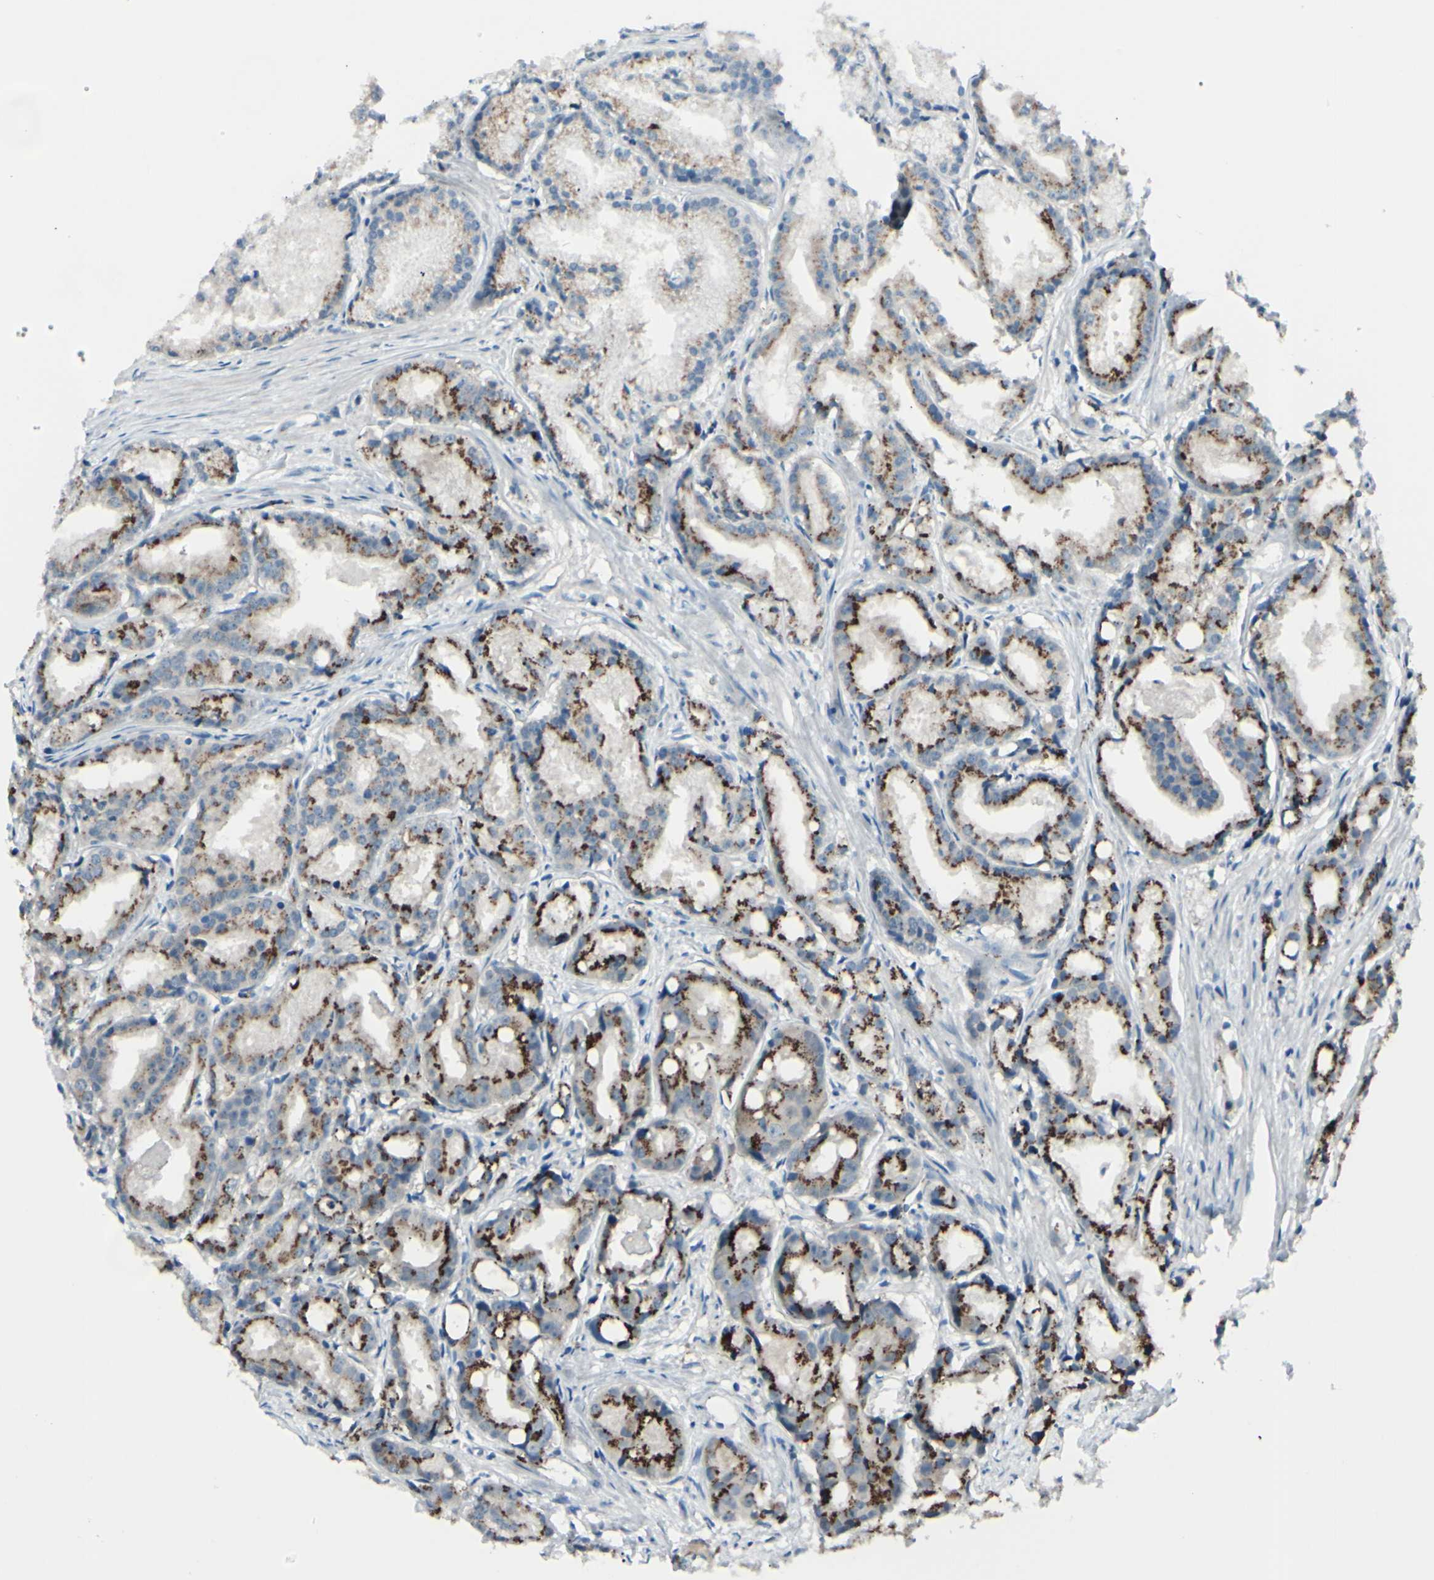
{"staining": {"intensity": "strong", "quantity": ">75%", "location": "cytoplasmic/membranous"}, "tissue": "prostate cancer", "cell_type": "Tumor cells", "image_type": "cancer", "snomed": [{"axis": "morphology", "description": "Adenocarcinoma, Low grade"}, {"axis": "topography", "description": "Prostate"}], "caption": "The immunohistochemical stain shows strong cytoplasmic/membranous positivity in tumor cells of prostate adenocarcinoma (low-grade) tissue. The staining was performed using DAB to visualize the protein expression in brown, while the nuclei were stained in blue with hematoxylin (Magnification: 20x).", "gene": "B4GALT1", "patient": {"sex": "male", "age": 72}}